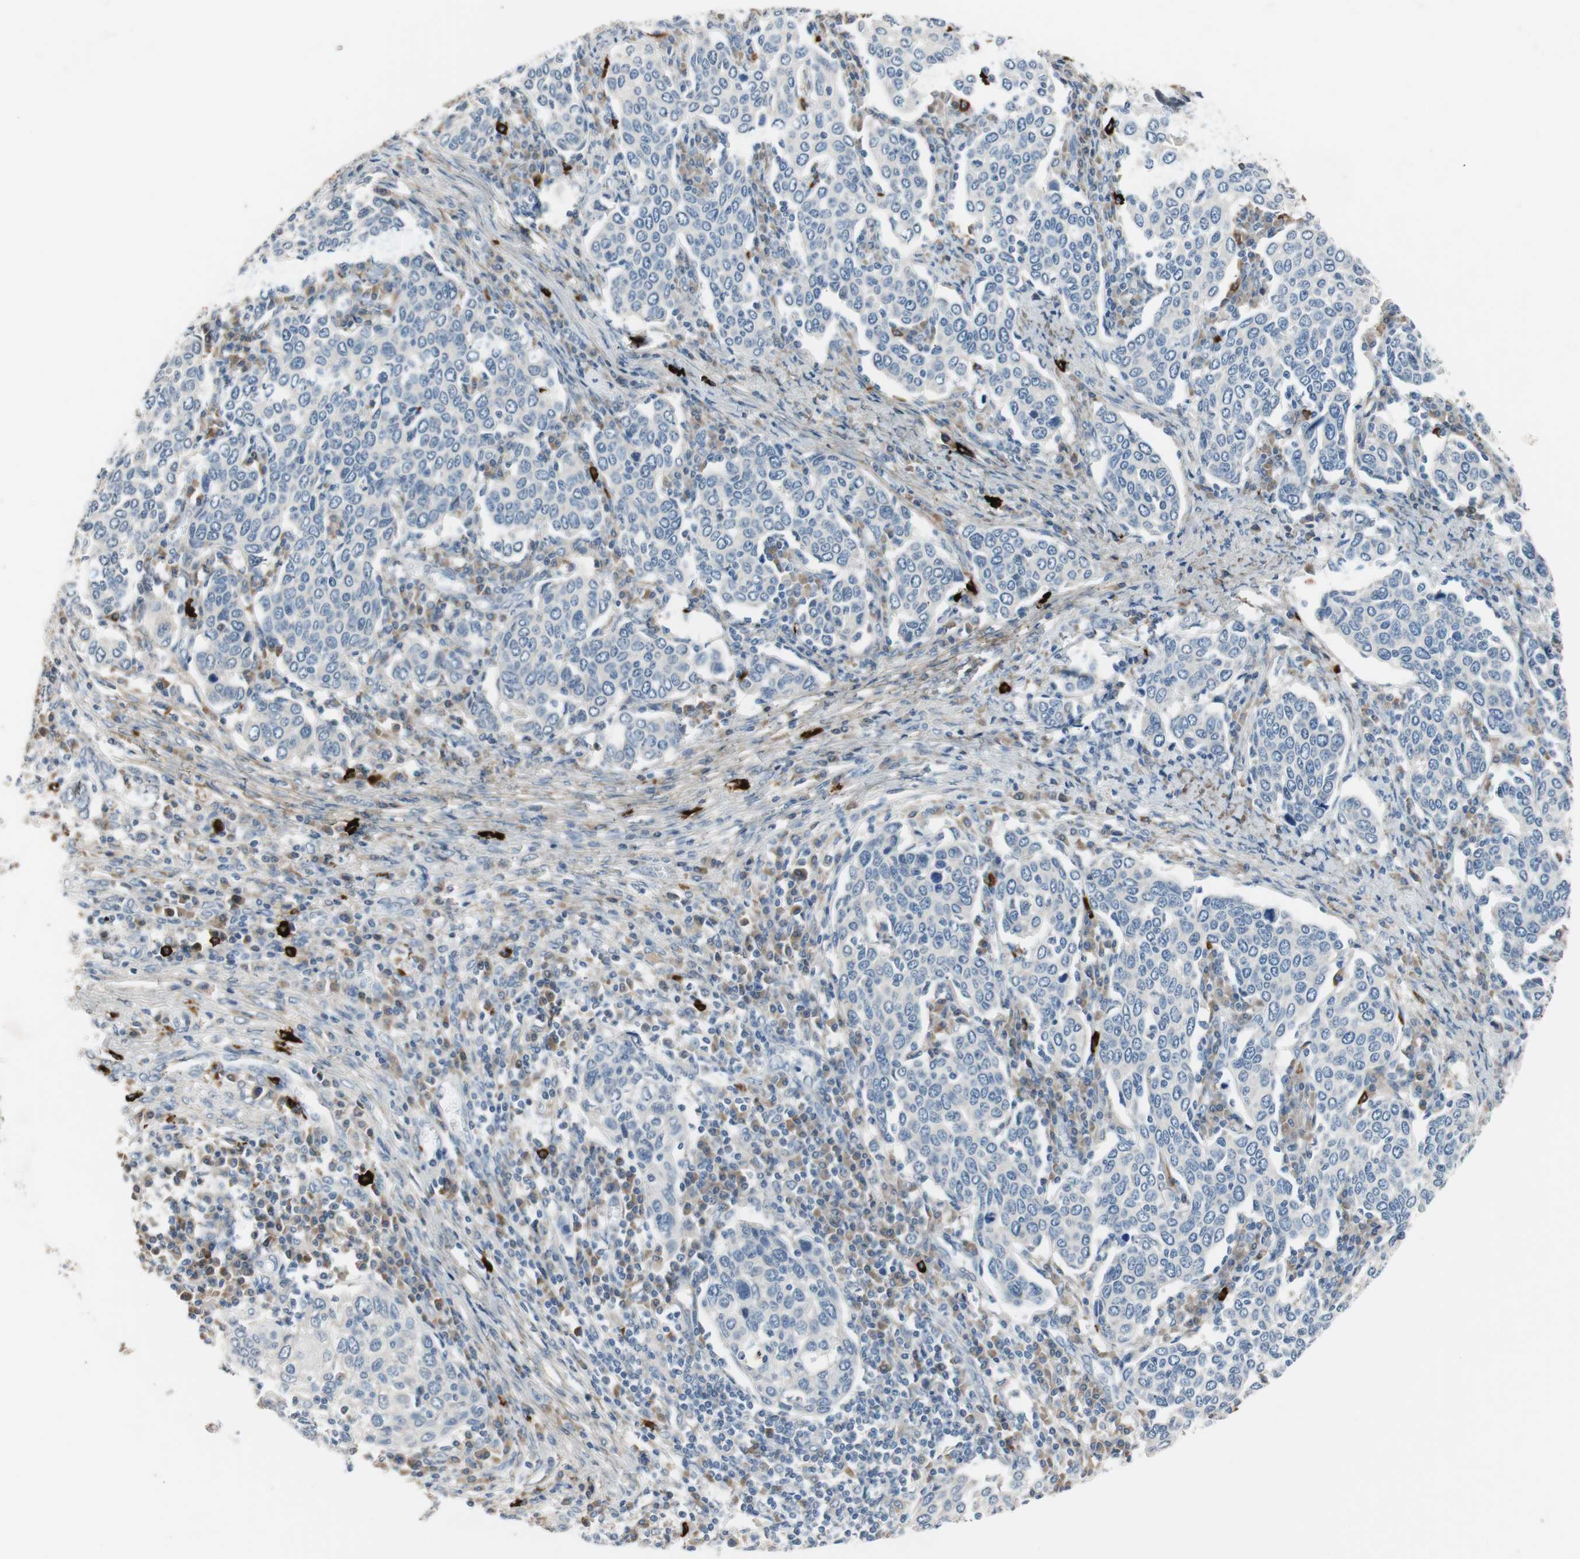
{"staining": {"intensity": "negative", "quantity": "none", "location": "none"}, "tissue": "cervical cancer", "cell_type": "Tumor cells", "image_type": "cancer", "snomed": [{"axis": "morphology", "description": "Squamous cell carcinoma, NOS"}, {"axis": "topography", "description": "Cervix"}], "caption": "This is a micrograph of IHC staining of cervical cancer (squamous cell carcinoma), which shows no staining in tumor cells. Nuclei are stained in blue.", "gene": "COL12A1", "patient": {"sex": "female", "age": 40}}